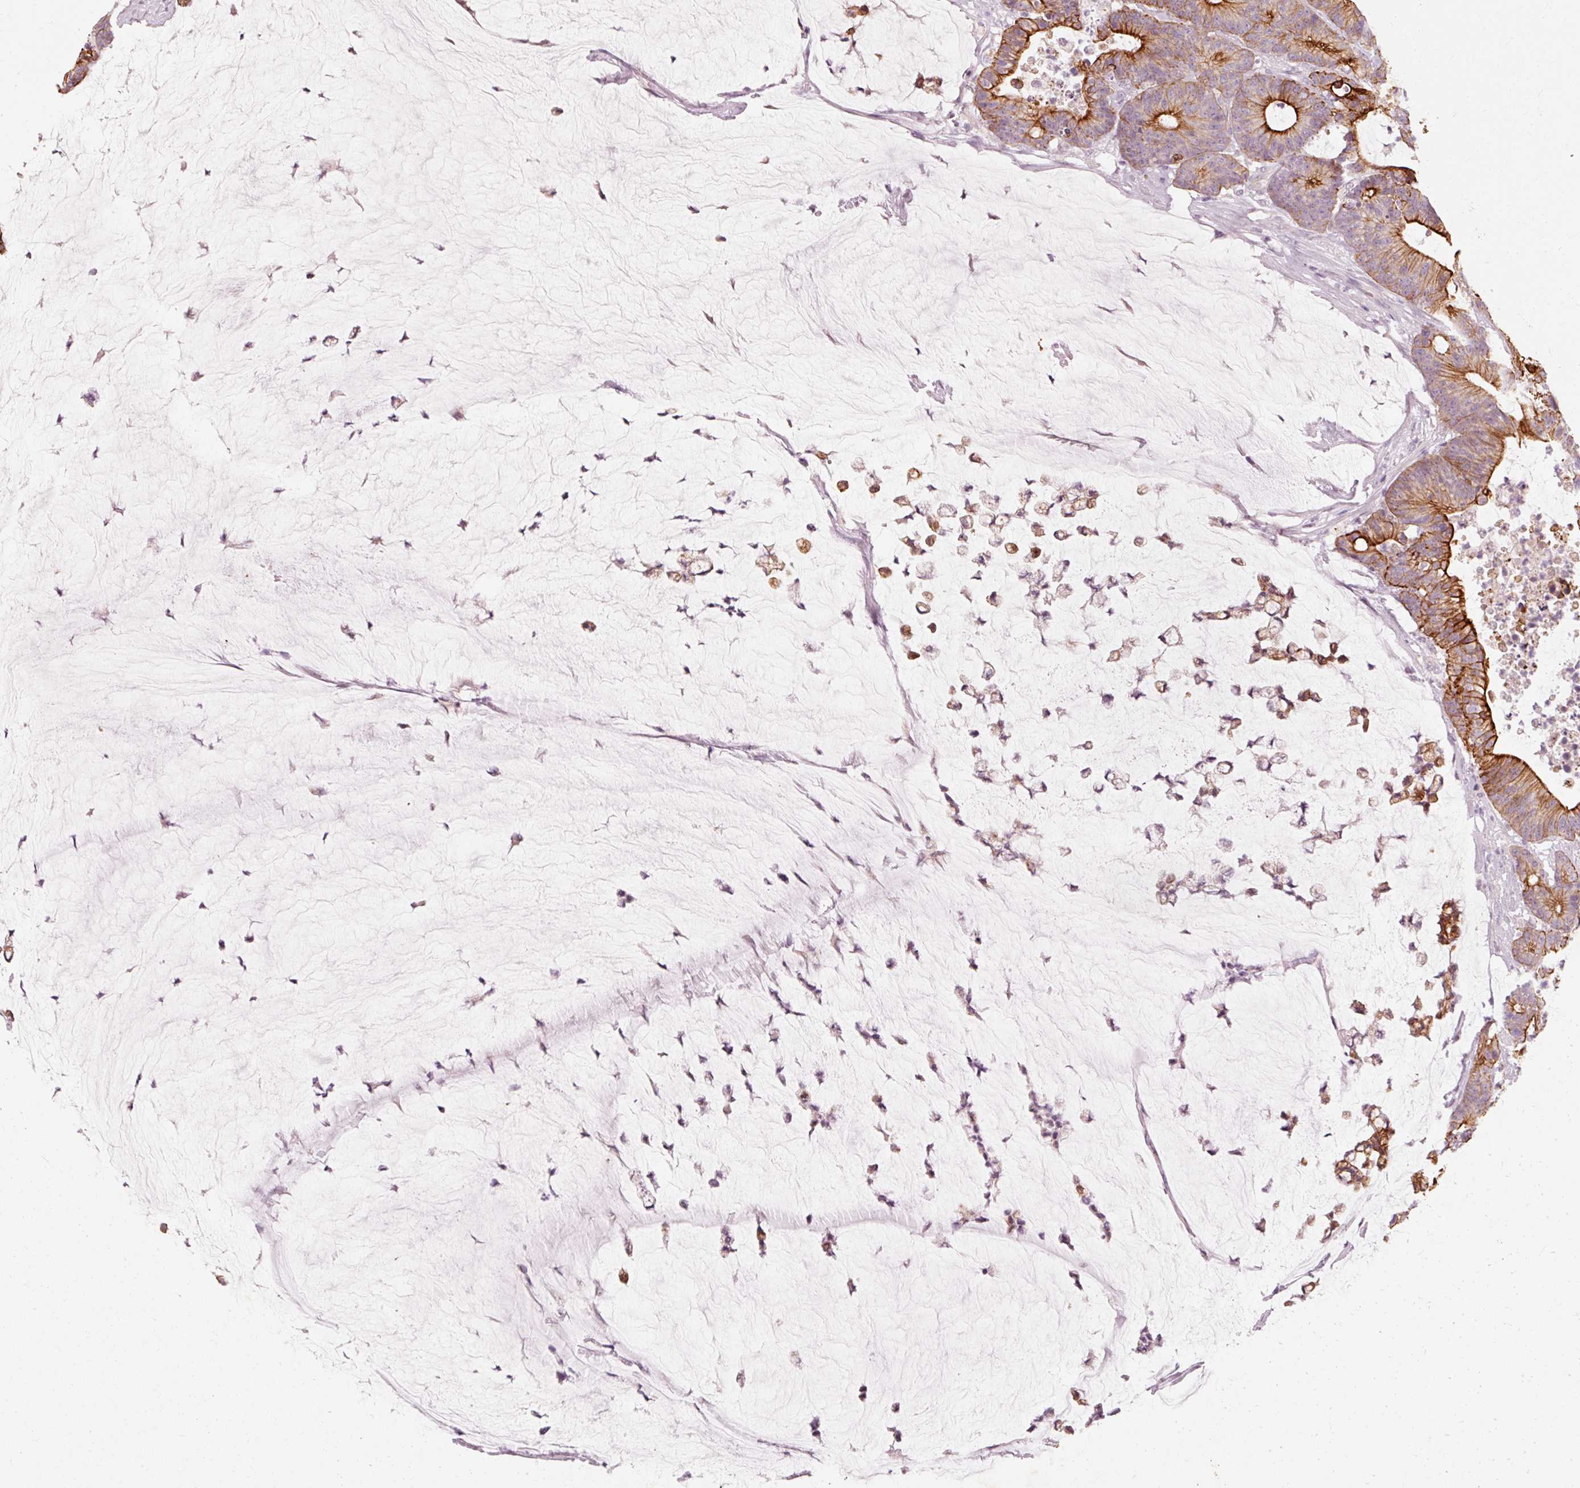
{"staining": {"intensity": "strong", "quantity": ">75%", "location": "cytoplasmic/membranous"}, "tissue": "colorectal cancer", "cell_type": "Tumor cells", "image_type": "cancer", "snomed": [{"axis": "morphology", "description": "Adenocarcinoma, NOS"}, {"axis": "topography", "description": "Colon"}], "caption": "A high amount of strong cytoplasmic/membranous expression is seen in approximately >75% of tumor cells in colorectal cancer tissue.", "gene": "TRIM73", "patient": {"sex": "female", "age": 84}}